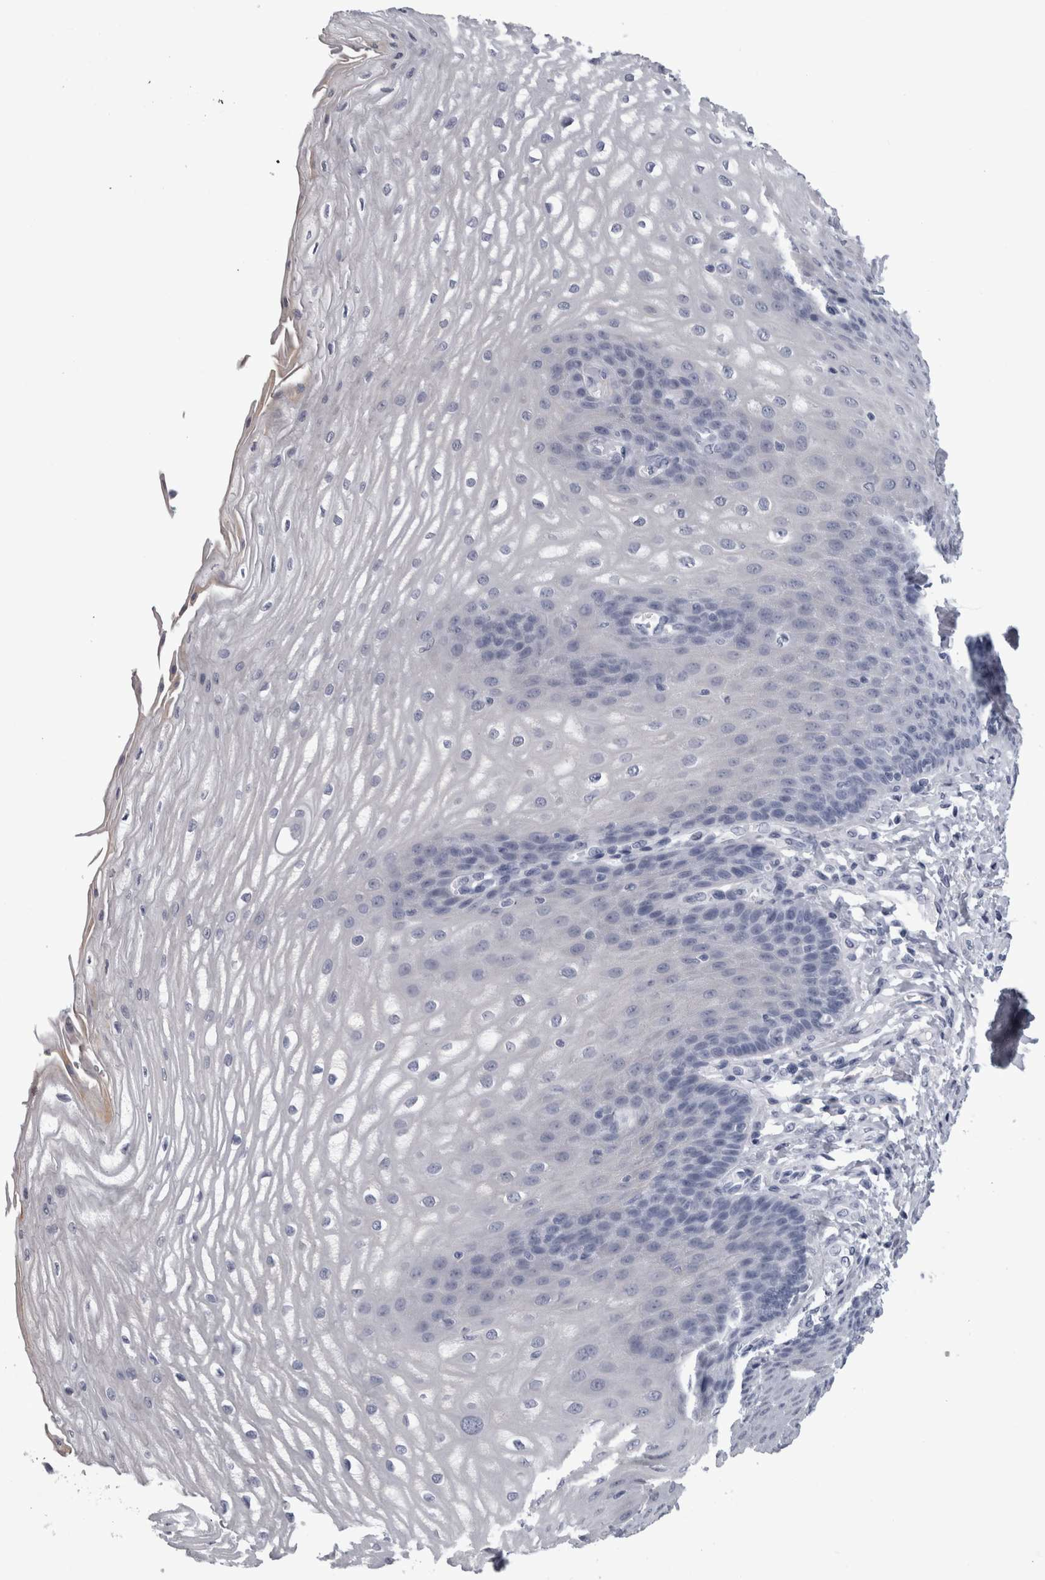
{"staining": {"intensity": "negative", "quantity": "none", "location": "none"}, "tissue": "esophagus", "cell_type": "Squamous epithelial cells", "image_type": "normal", "snomed": [{"axis": "morphology", "description": "Normal tissue, NOS"}, {"axis": "topography", "description": "Esophagus"}], "caption": "The immunohistochemistry (IHC) histopathology image has no significant positivity in squamous epithelial cells of esophagus.", "gene": "ALDH8A1", "patient": {"sex": "male", "age": 54}}